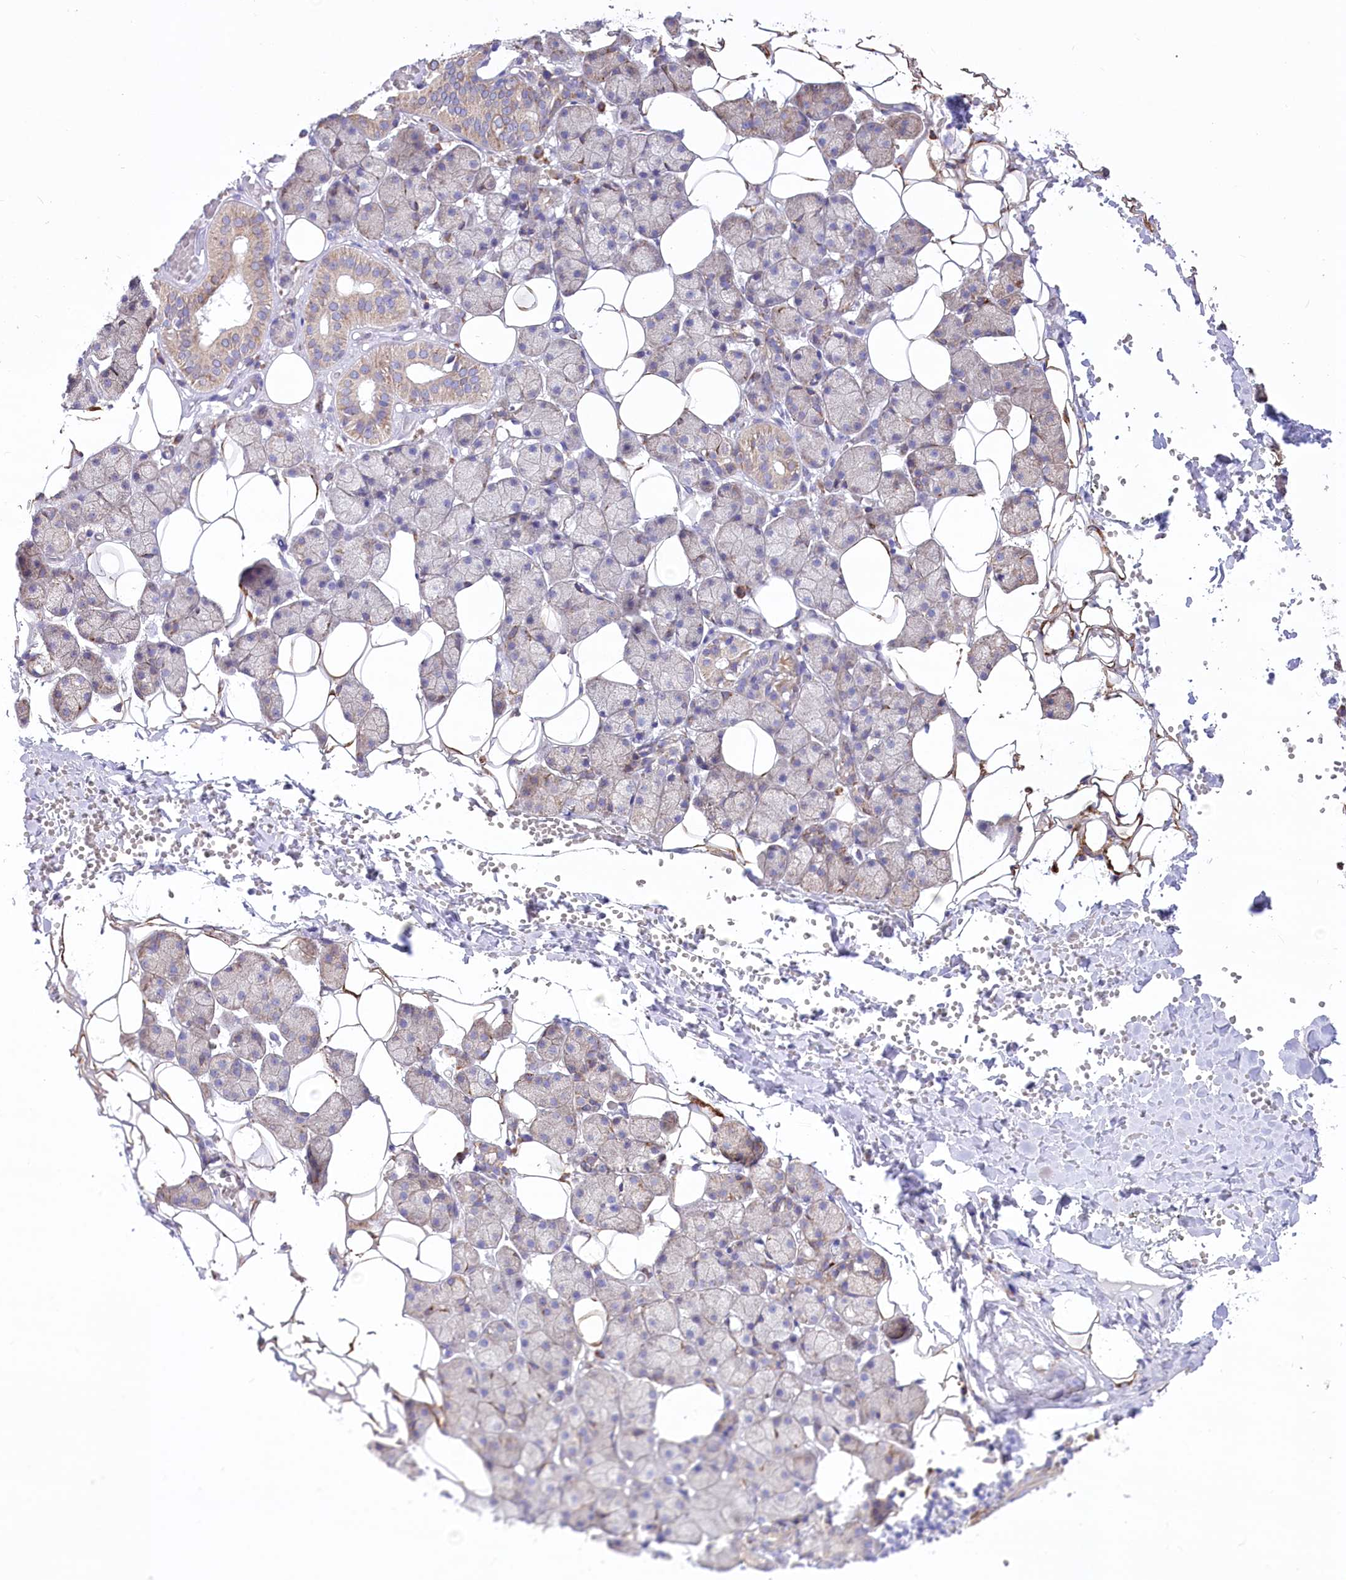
{"staining": {"intensity": "negative", "quantity": "none", "location": "none"}, "tissue": "salivary gland", "cell_type": "Glandular cells", "image_type": "normal", "snomed": [{"axis": "morphology", "description": "Normal tissue, NOS"}, {"axis": "topography", "description": "Salivary gland"}], "caption": "IHC of benign human salivary gland displays no expression in glandular cells.", "gene": "STT3B", "patient": {"sex": "female", "age": 33}}